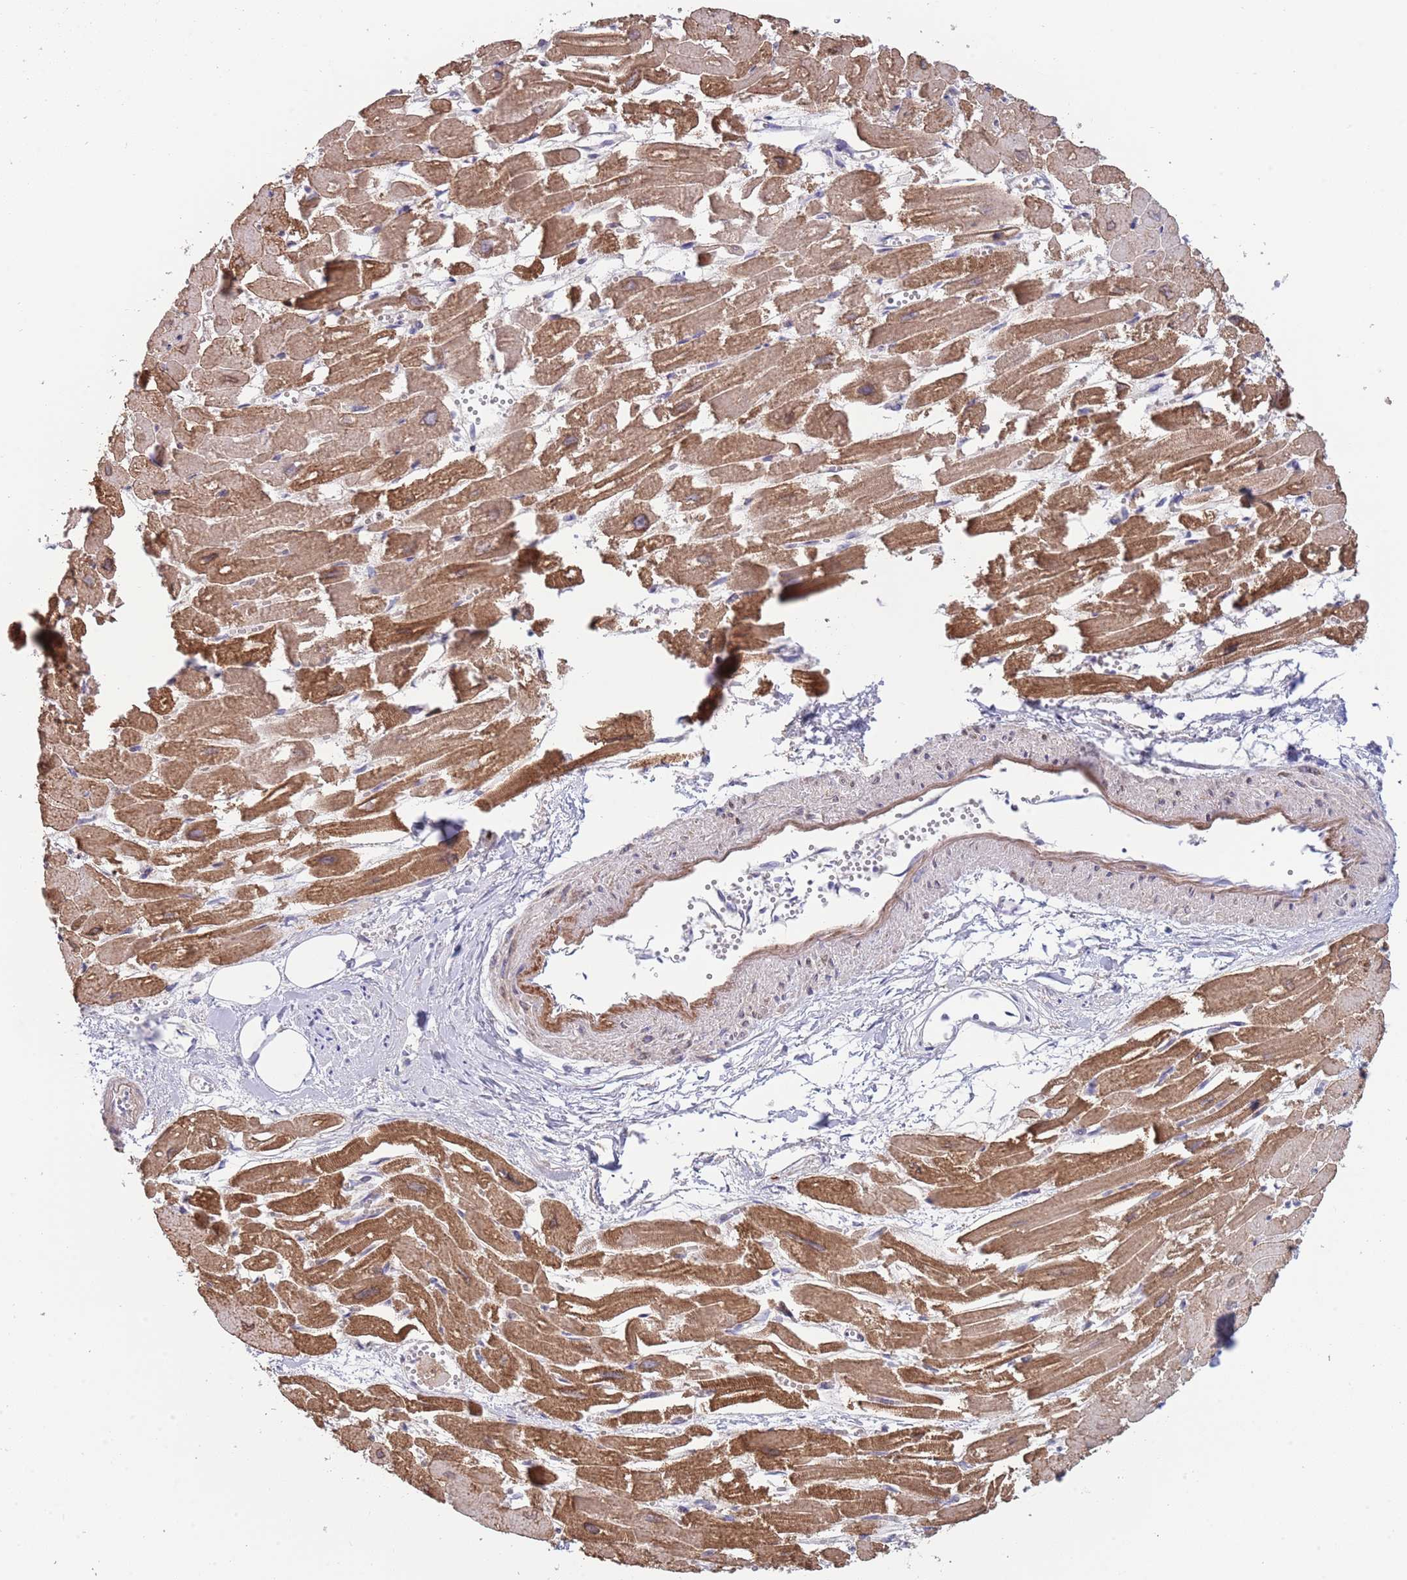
{"staining": {"intensity": "moderate", "quantity": ">75%", "location": "cytoplasmic/membranous"}, "tissue": "heart muscle", "cell_type": "Cardiomyocytes", "image_type": "normal", "snomed": [{"axis": "morphology", "description": "Normal tissue, NOS"}, {"axis": "topography", "description": "Heart"}], "caption": "Brown immunohistochemical staining in benign human heart muscle demonstrates moderate cytoplasmic/membranous positivity in approximately >75% of cardiomyocytes. (IHC, brightfield microscopy, high magnification).", "gene": "PIMREG", "patient": {"sex": "male", "age": 54}}